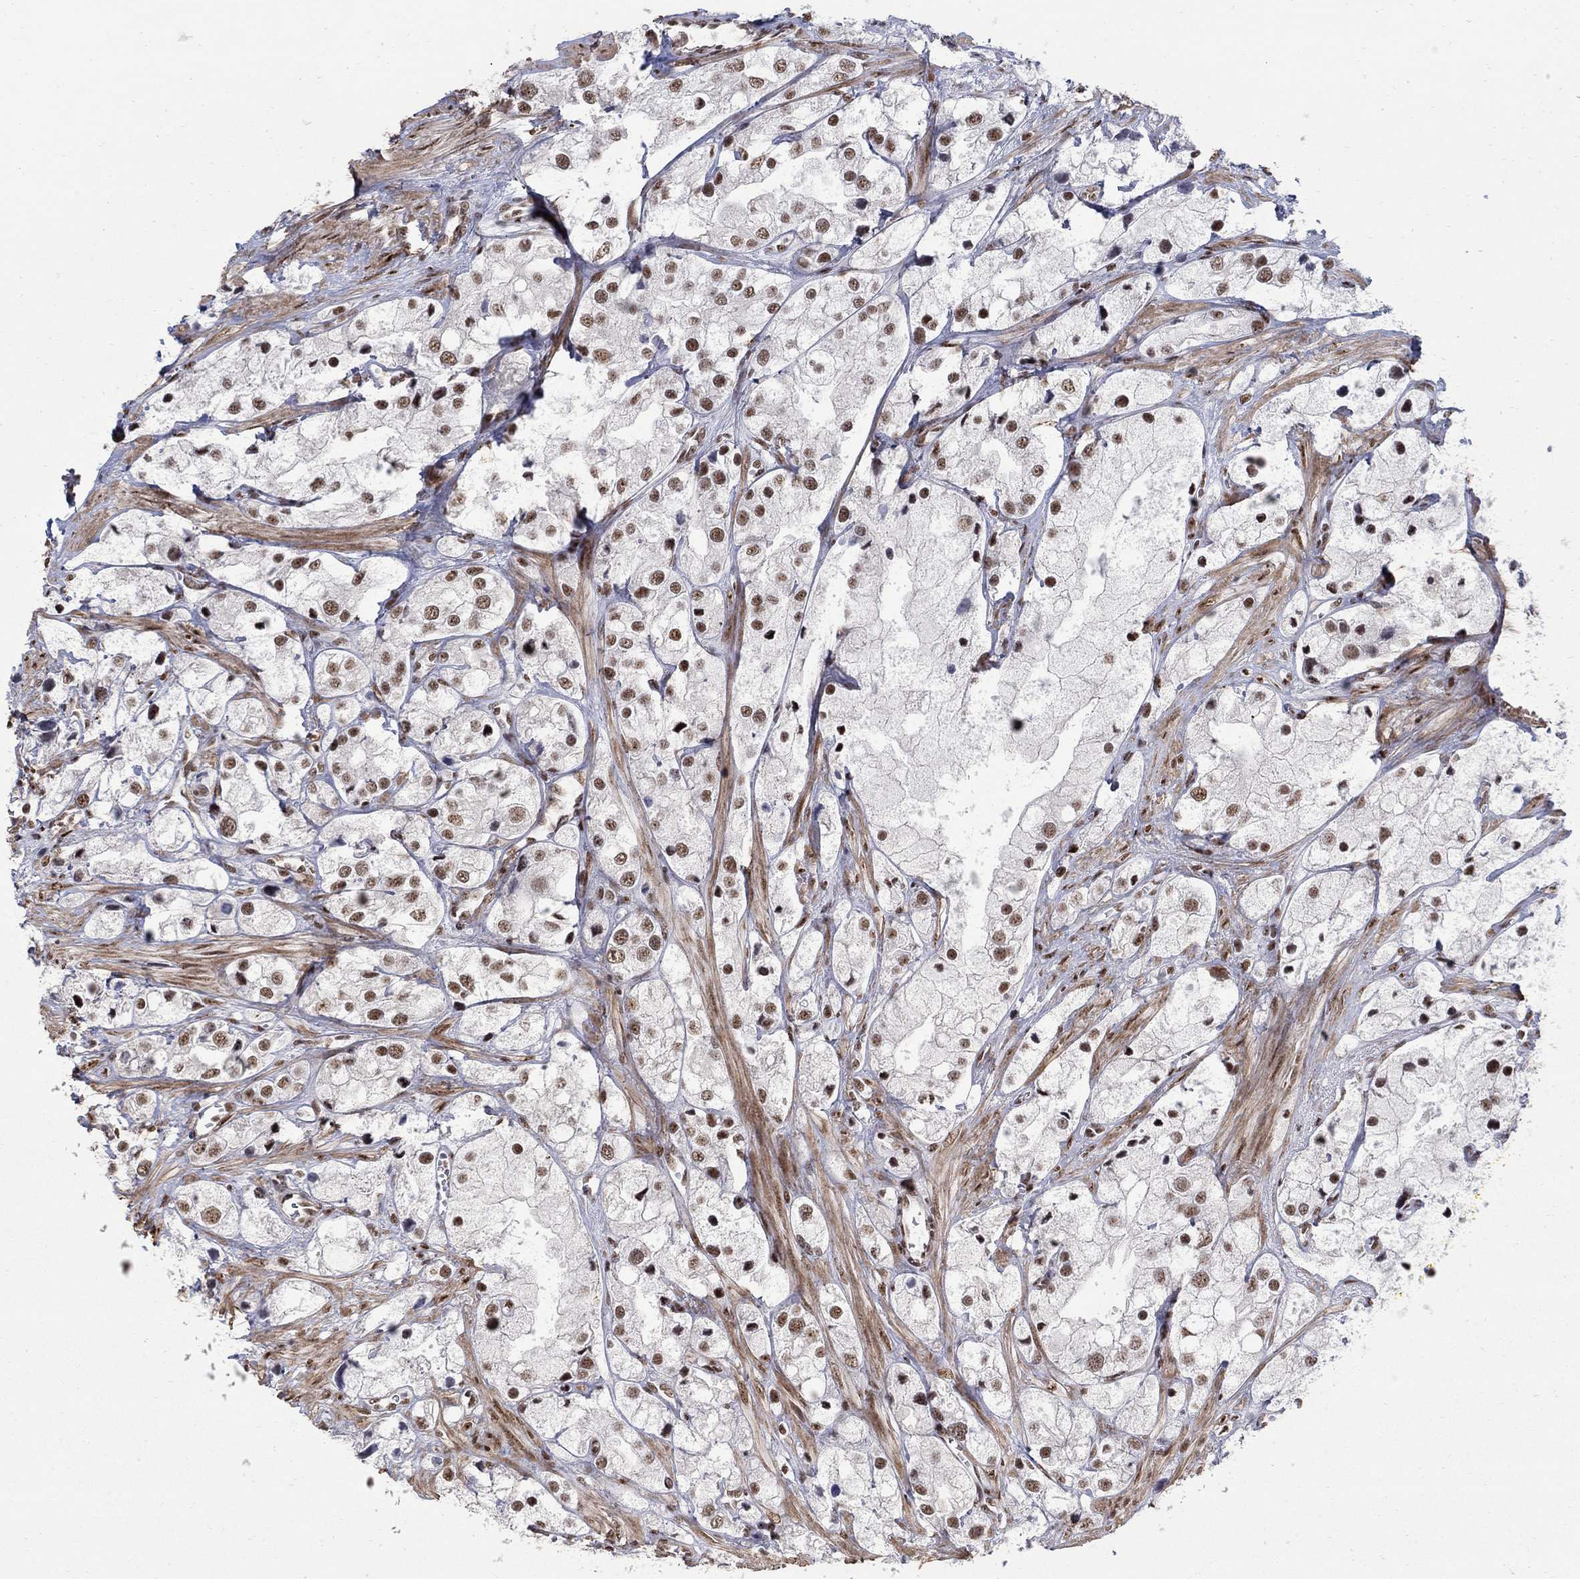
{"staining": {"intensity": "moderate", "quantity": ">75%", "location": "nuclear"}, "tissue": "prostate cancer", "cell_type": "Tumor cells", "image_type": "cancer", "snomed": [{"axis": "morphology", "description": "Adenocarcinoma, NOS"}, {"axis": "topography", "description": "Prostate and seminal vesicle, NOS"}, {"axis": "topography", "description": "Prostate"}], "caption": "Immunohistochemistry photomicrograph of human adenocarcinoma (prostate) stained for a protein (brown), which exhibits medium levels of moderate nuclear positivity in approximately >75% of tumor cells.", "gene": "PNISR", "patient": {"sex": "male", "age": 79}}